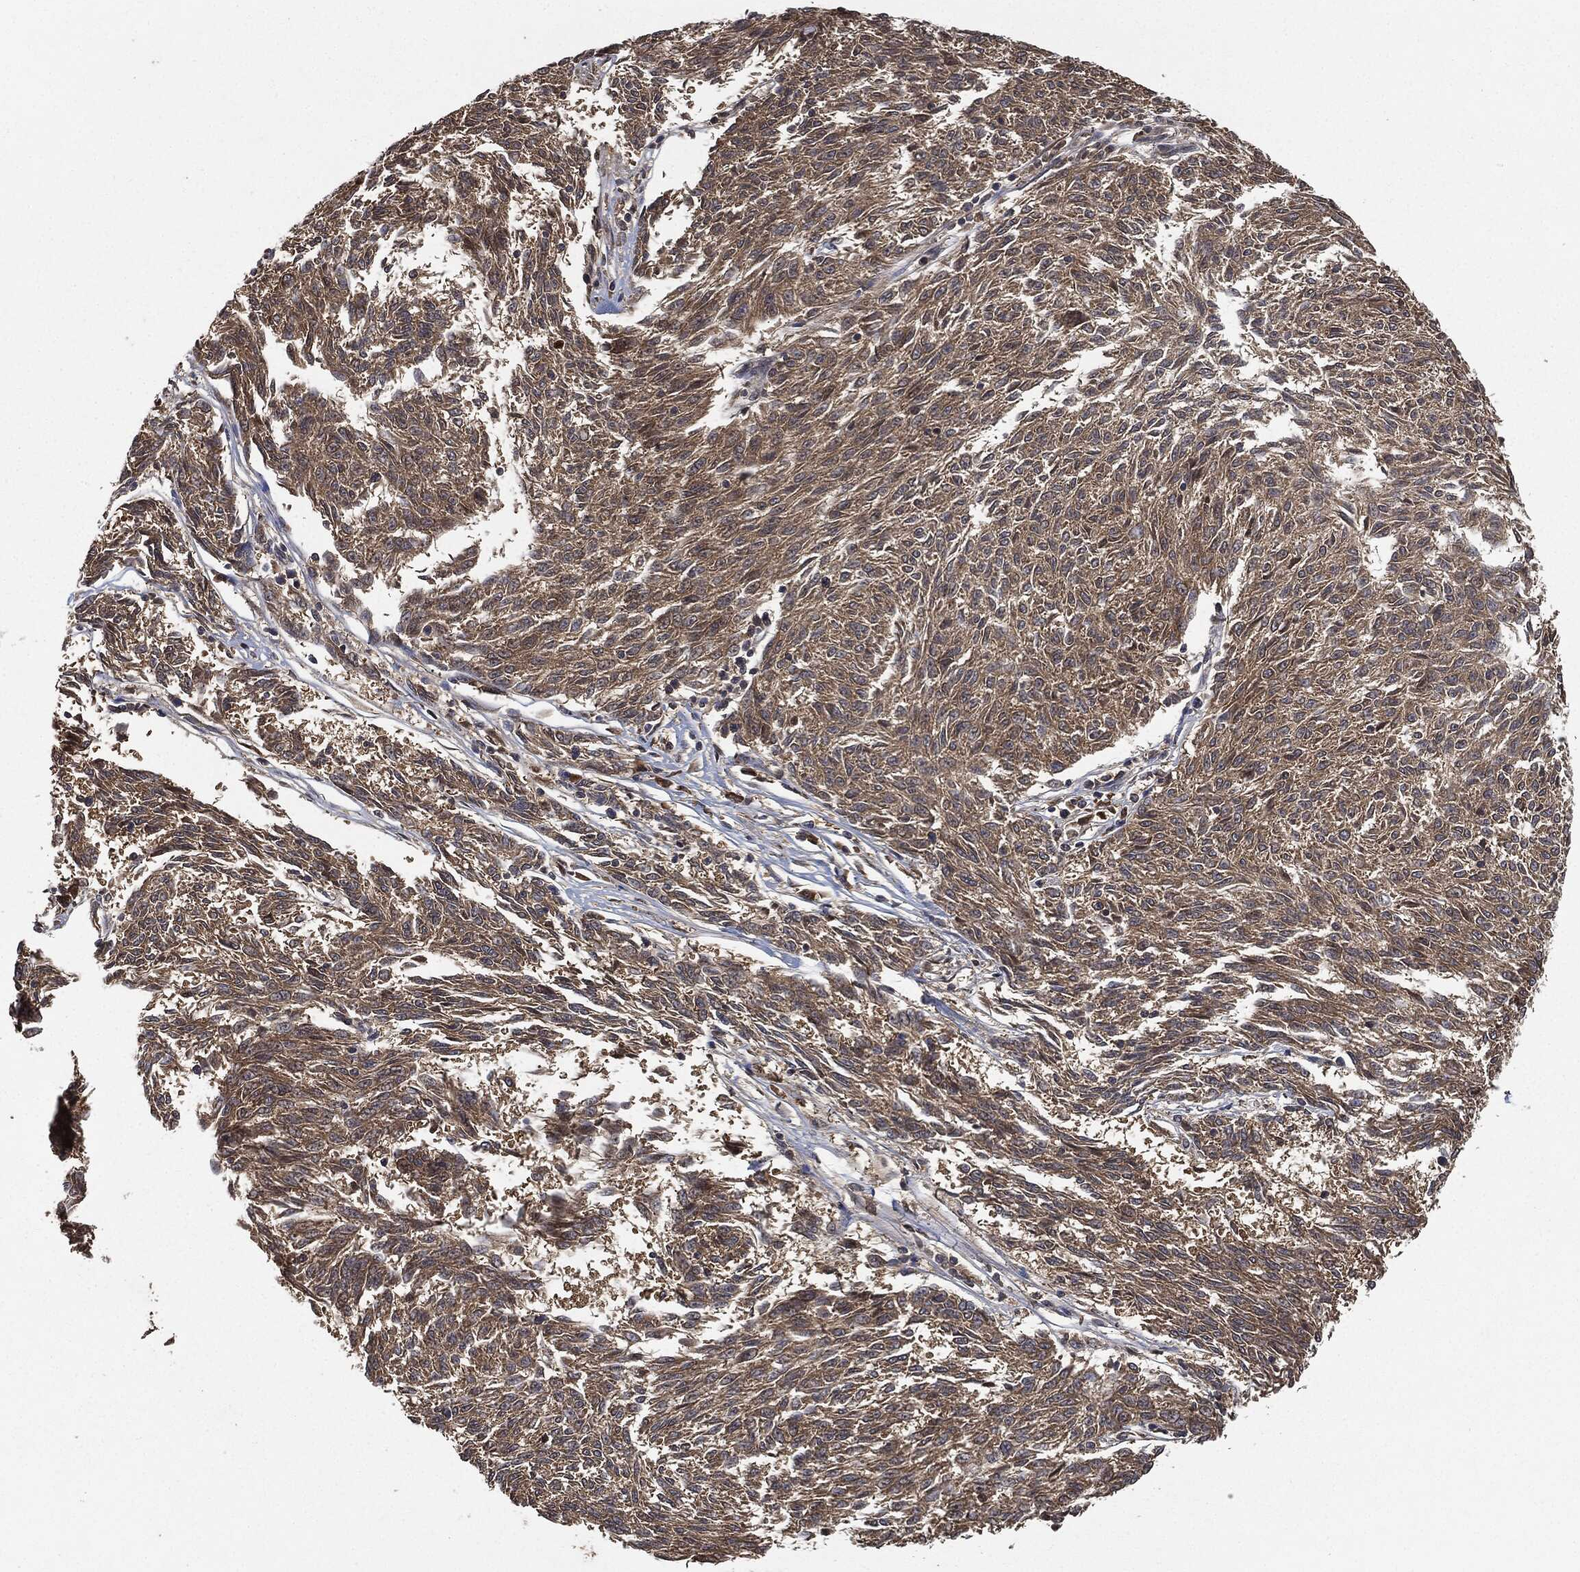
{"staining": {"intensity": "moderate", "quantity": ">75%", "location": "cytoplasmic/membranous"}, "tissue": "melanoma", "cell_type": "Tumor cells", "image_type": "cancer", "snomed": [{"axis": "morphology", "description": "Malignant melanoma, NOS"}, {"axis": "topography", "description": "Skin"}], "caption": "Immunohistochemical staining of human melanoma exhibits medium levels of moderate cytoplasmic/membranous expression in about >75% of tumor cells. (DAB IHC with brightfield microscopy, high magnification).", "gene": "BRAF", "patient": {"sex": "female", "age": 72}}